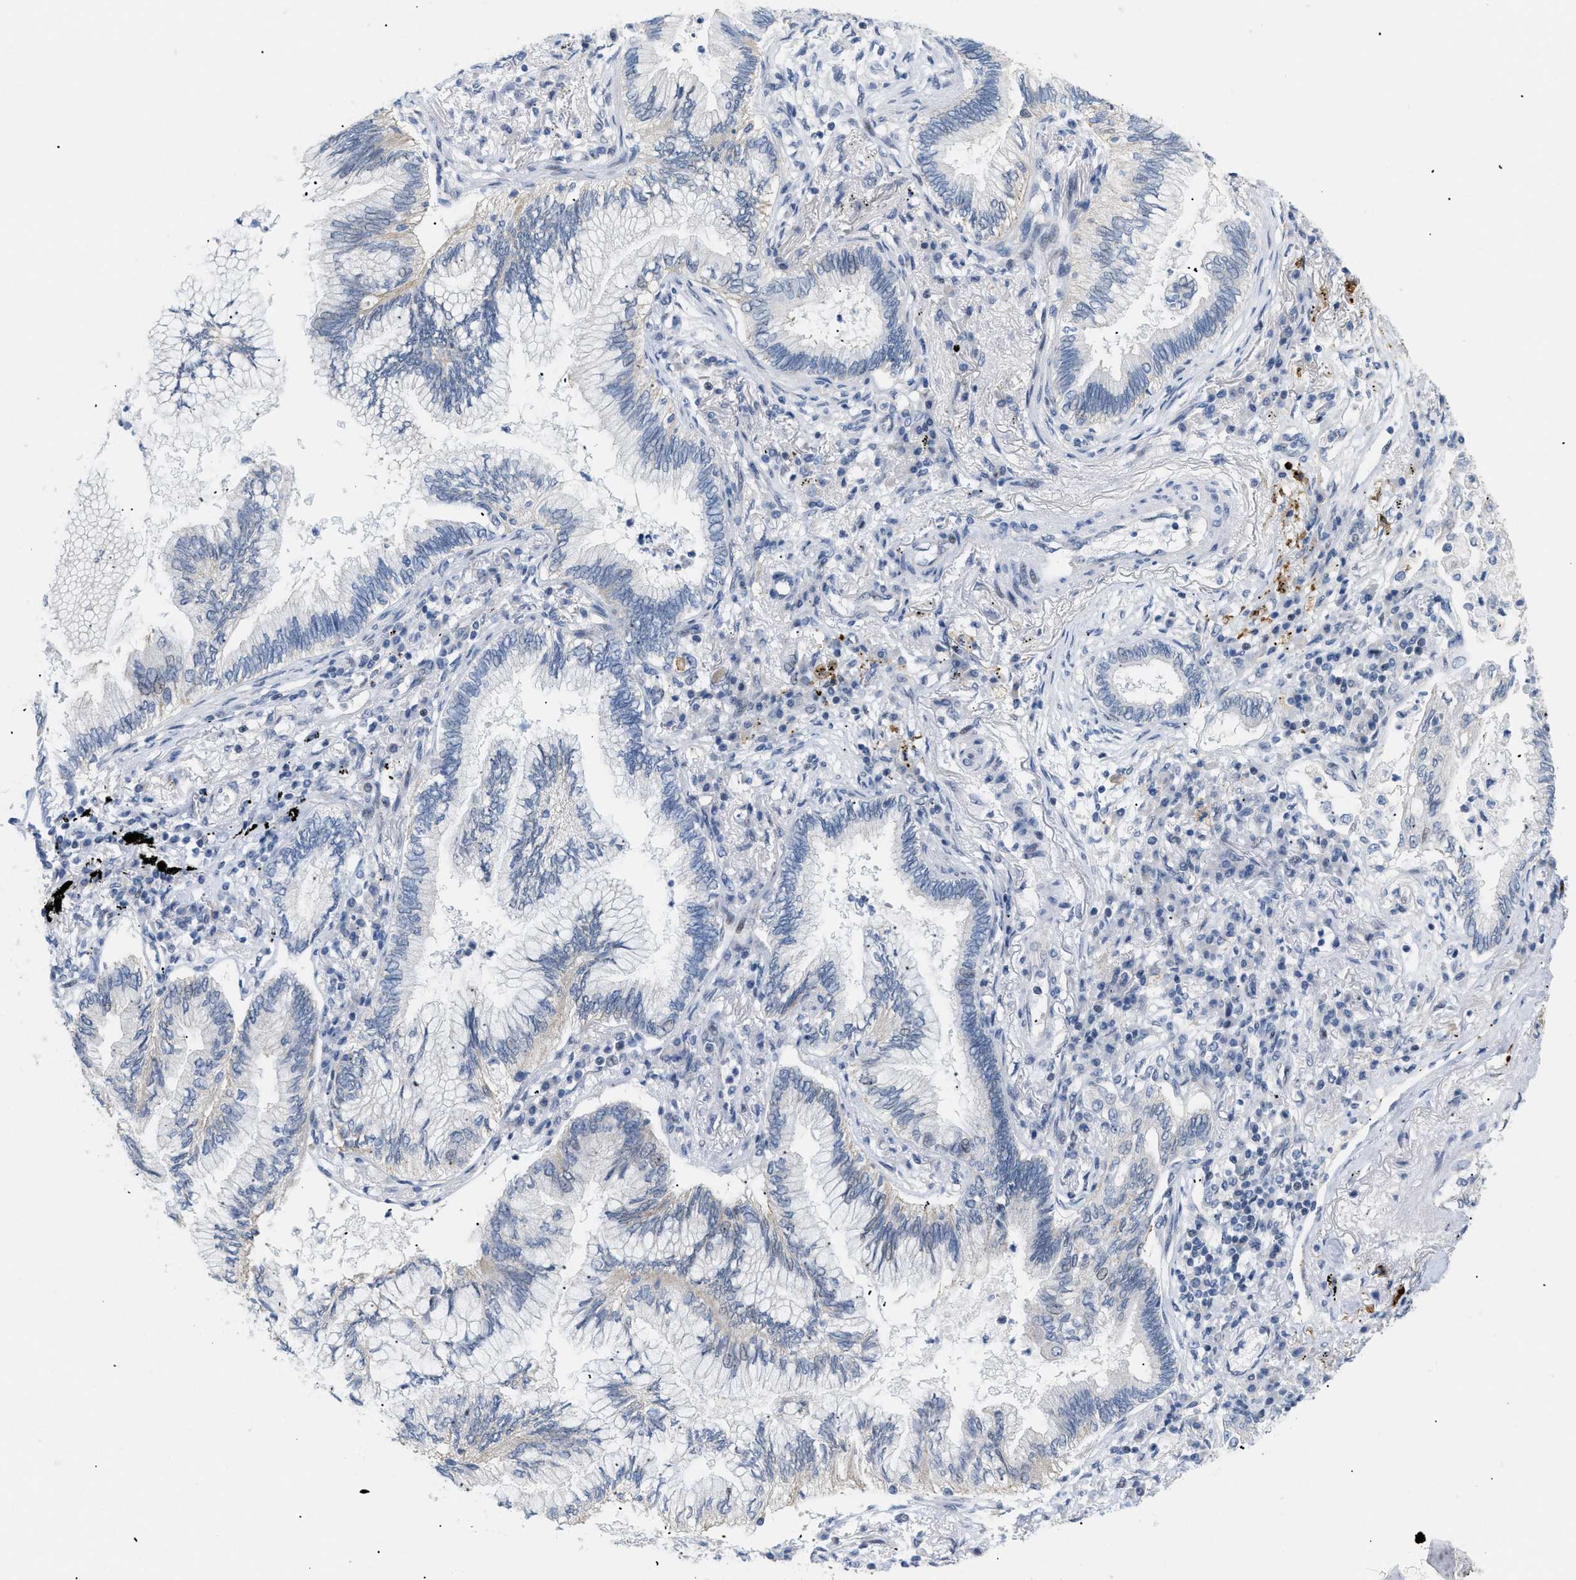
{"staining": {"intensity": "negative", "quantity": "none", "location": "none"}, "tissue": "lung cancer", "cell_type": "Tumor cells", "image_type": "cancer", "snomed": [{"axis": "morphology", "description": "Normal tissue, NOS"}, {"axis": "morphology", "description": "Adenocarcinoma, NOS"}, {"axis": "topography", "description": "Bronchus"}, {"axis": "topography", "description": "Lung"}], "caption": "DAB immunohistochemical staining of human lung cancer exhibits no significant positivity in tumor cells. The staining was performed using DAB to visualize the protein expression in brown, while the nuclei were stained in blue with hematoxylin (Magnification: 20x).", "gene": "MED1", "patient": {"sex": "female", "age": 70}}